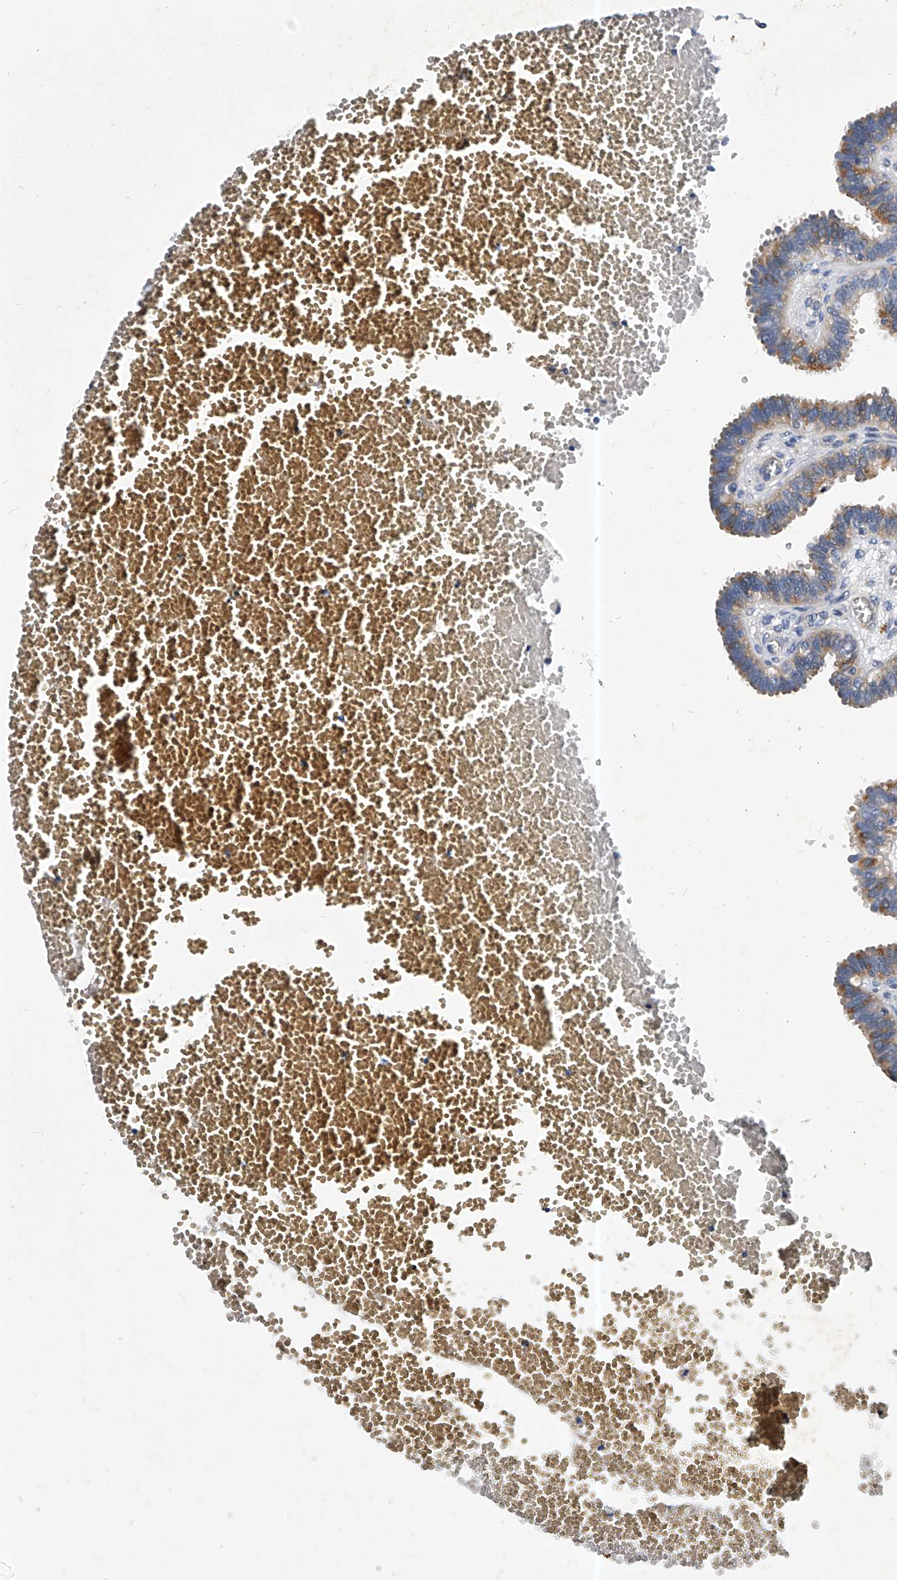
{"staining": {"intensity": "moderate", "quantity": ">75%", "location": "cytoplasmic/membranous"}, "tissue": "fallopian tube", "cell_type": "Glandular cells", "image_type": "normal", "snomed": [{"axis": "morphology", "description": "Normal tissue, NOS"}, {"axis": "topography", "description": "Fallopian tube"}, {"axis": "topography", "description": "Placenta"}], "caption": "Immunohistochemistry (IHC) staining of normal fallopian tube, which shows medium levels of moderate cytoplasmic/membranous positivity in approximately >75% of glandular cells indicating moderate cytoplasmic/membranous protein positivity. The staining was performed using DAB (3,3'-diaminobenzidine) (brown) for protein detection and nuclei were counterstained in hematoxylin (blue).", "gene": "PPP5C", "patient": {"sex": "female", "age": 32}}